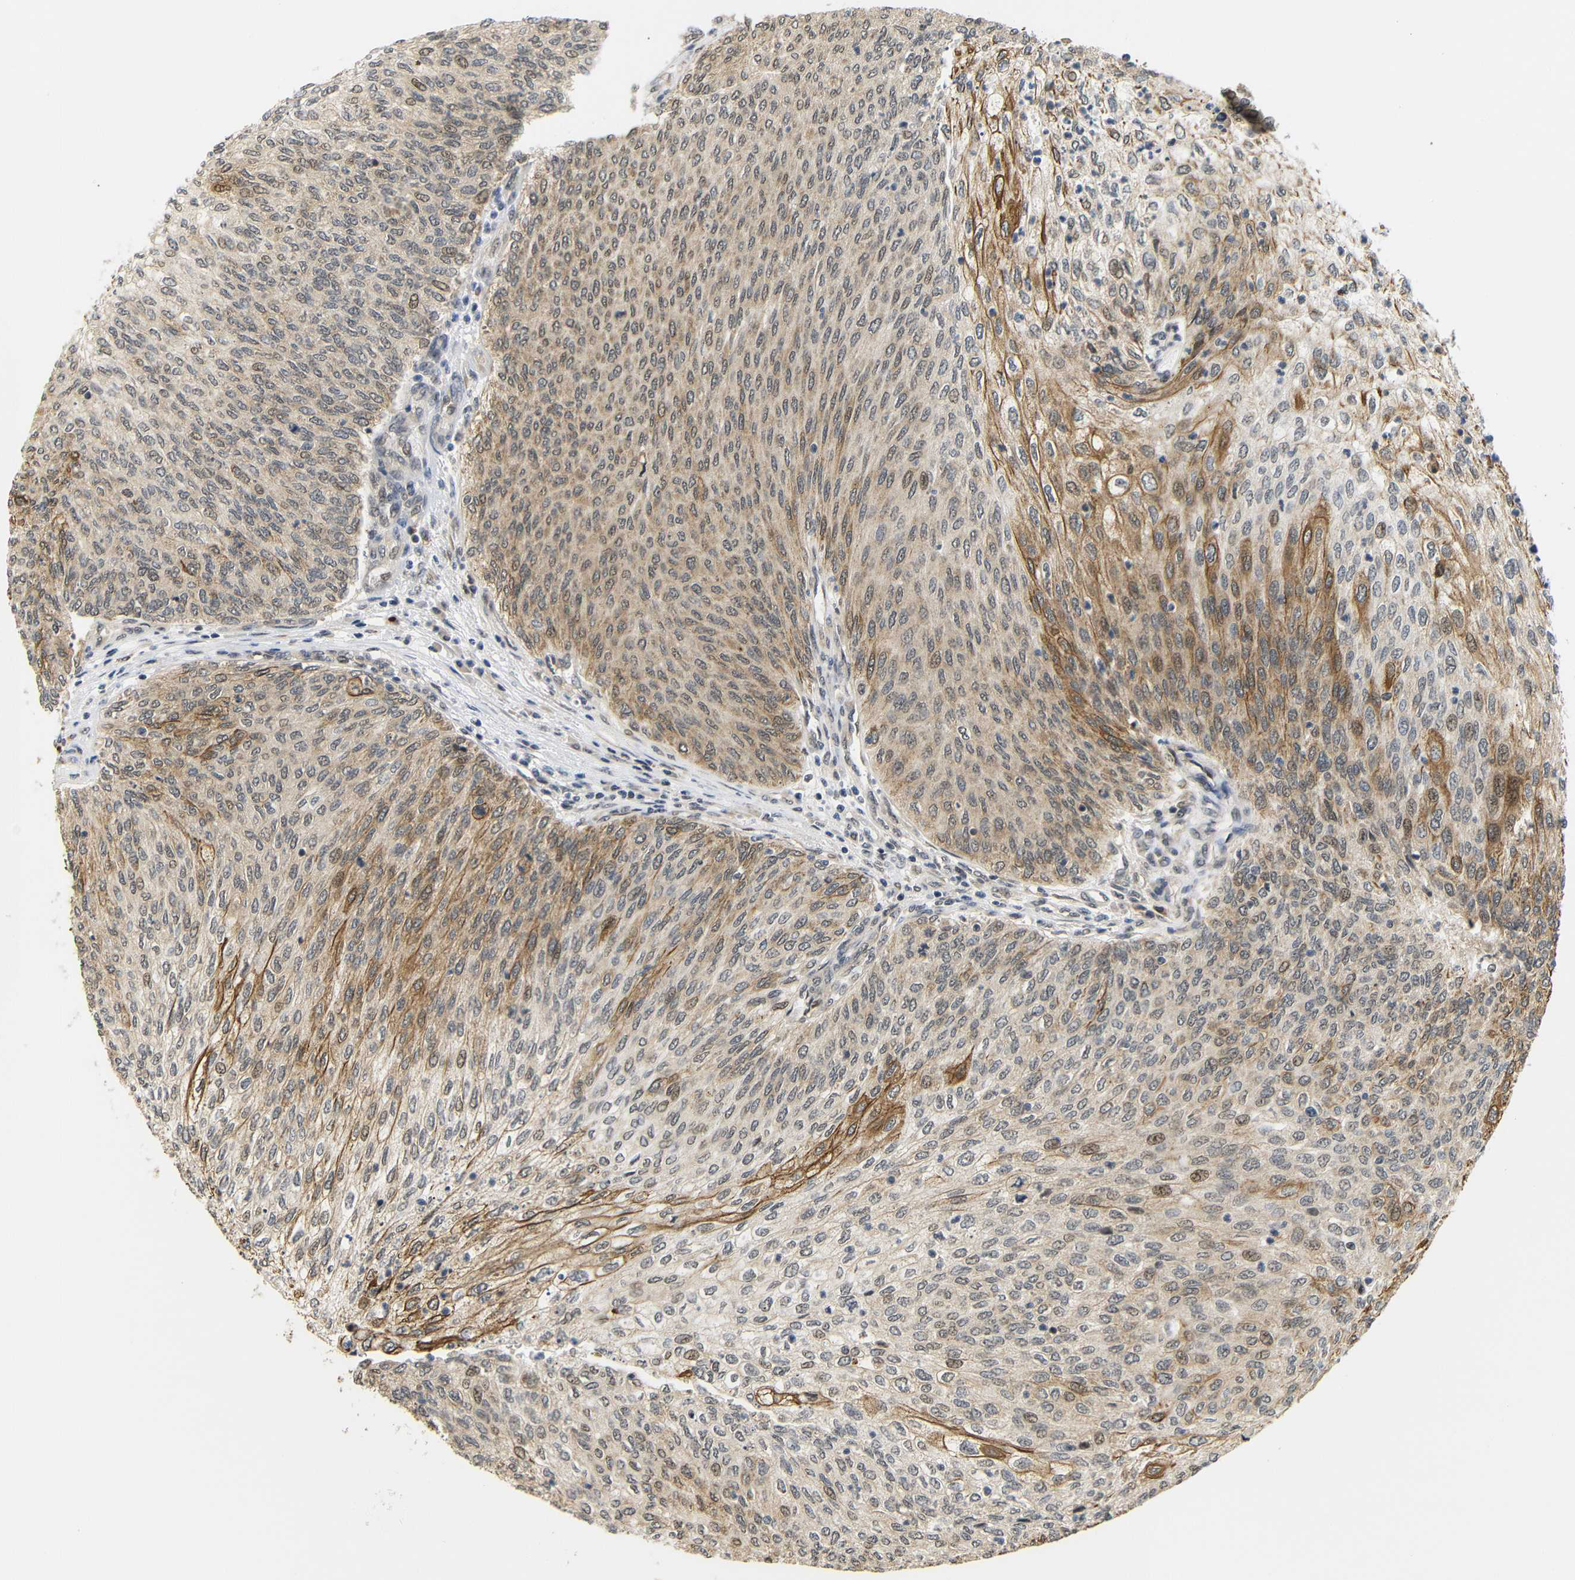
{"staining": {"intensity": "moderate", "quantity": ">75%", "location": "cytoplasmic/membranous,nuclear"}, "tissue": "urothelial cancer", "cell_type": "Tumor cells", "image_type": "cancer", "snomed": [{"axis": "morphology", "description": "Urothelial carcinoma, Low grade"}, {"axis": "topography", "description": "Urinary bladder"}], "caption": "Urothelial carcinoma (low-grade) stained with a protein marker demonstrates moderate staining in tumor cells.", "gene": "GJA5", "patient": {"sex": "female", "age": 79}}